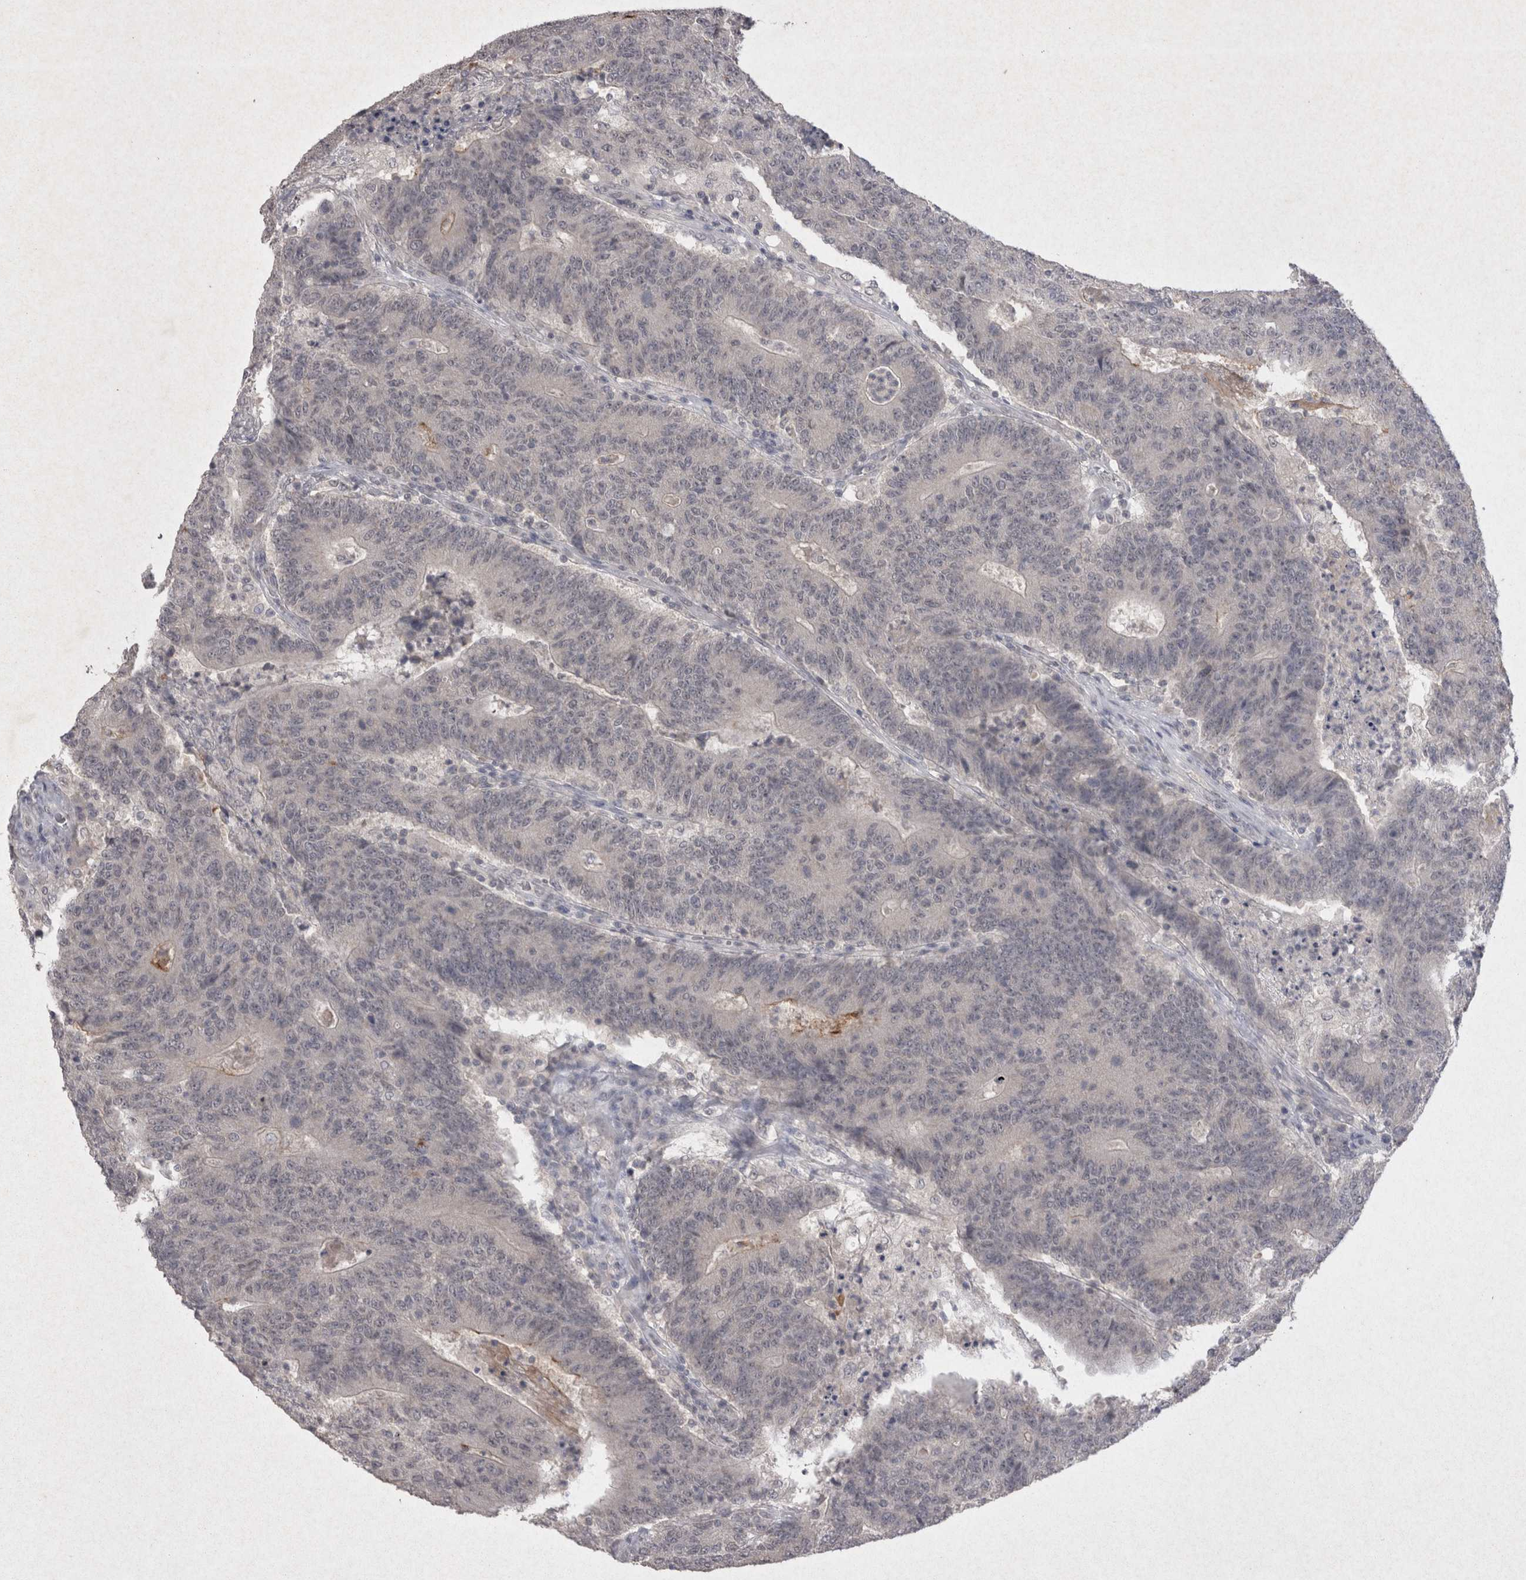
{"staining": {"intensity": "negative", "quantity": "none", "location": "none"}, "tissue": "colorectal cancer", "cell_type": "Tumor cells", "image_type": "cancer", "snomed": [{"axis": "morphology", "description": "Normal tissue, NOS"}, {"axis": "morphology", "description": "Adenocarcinoma, NOS"}, {"axis": "topography", "description": "Colon"}], "caption": "The micrograph reveals no staining of tumor cells in colorectal cancer. Nuclei are stained in blue.", "gene": "LYVE1", "patient": {"sex": "female", "age": 75}}